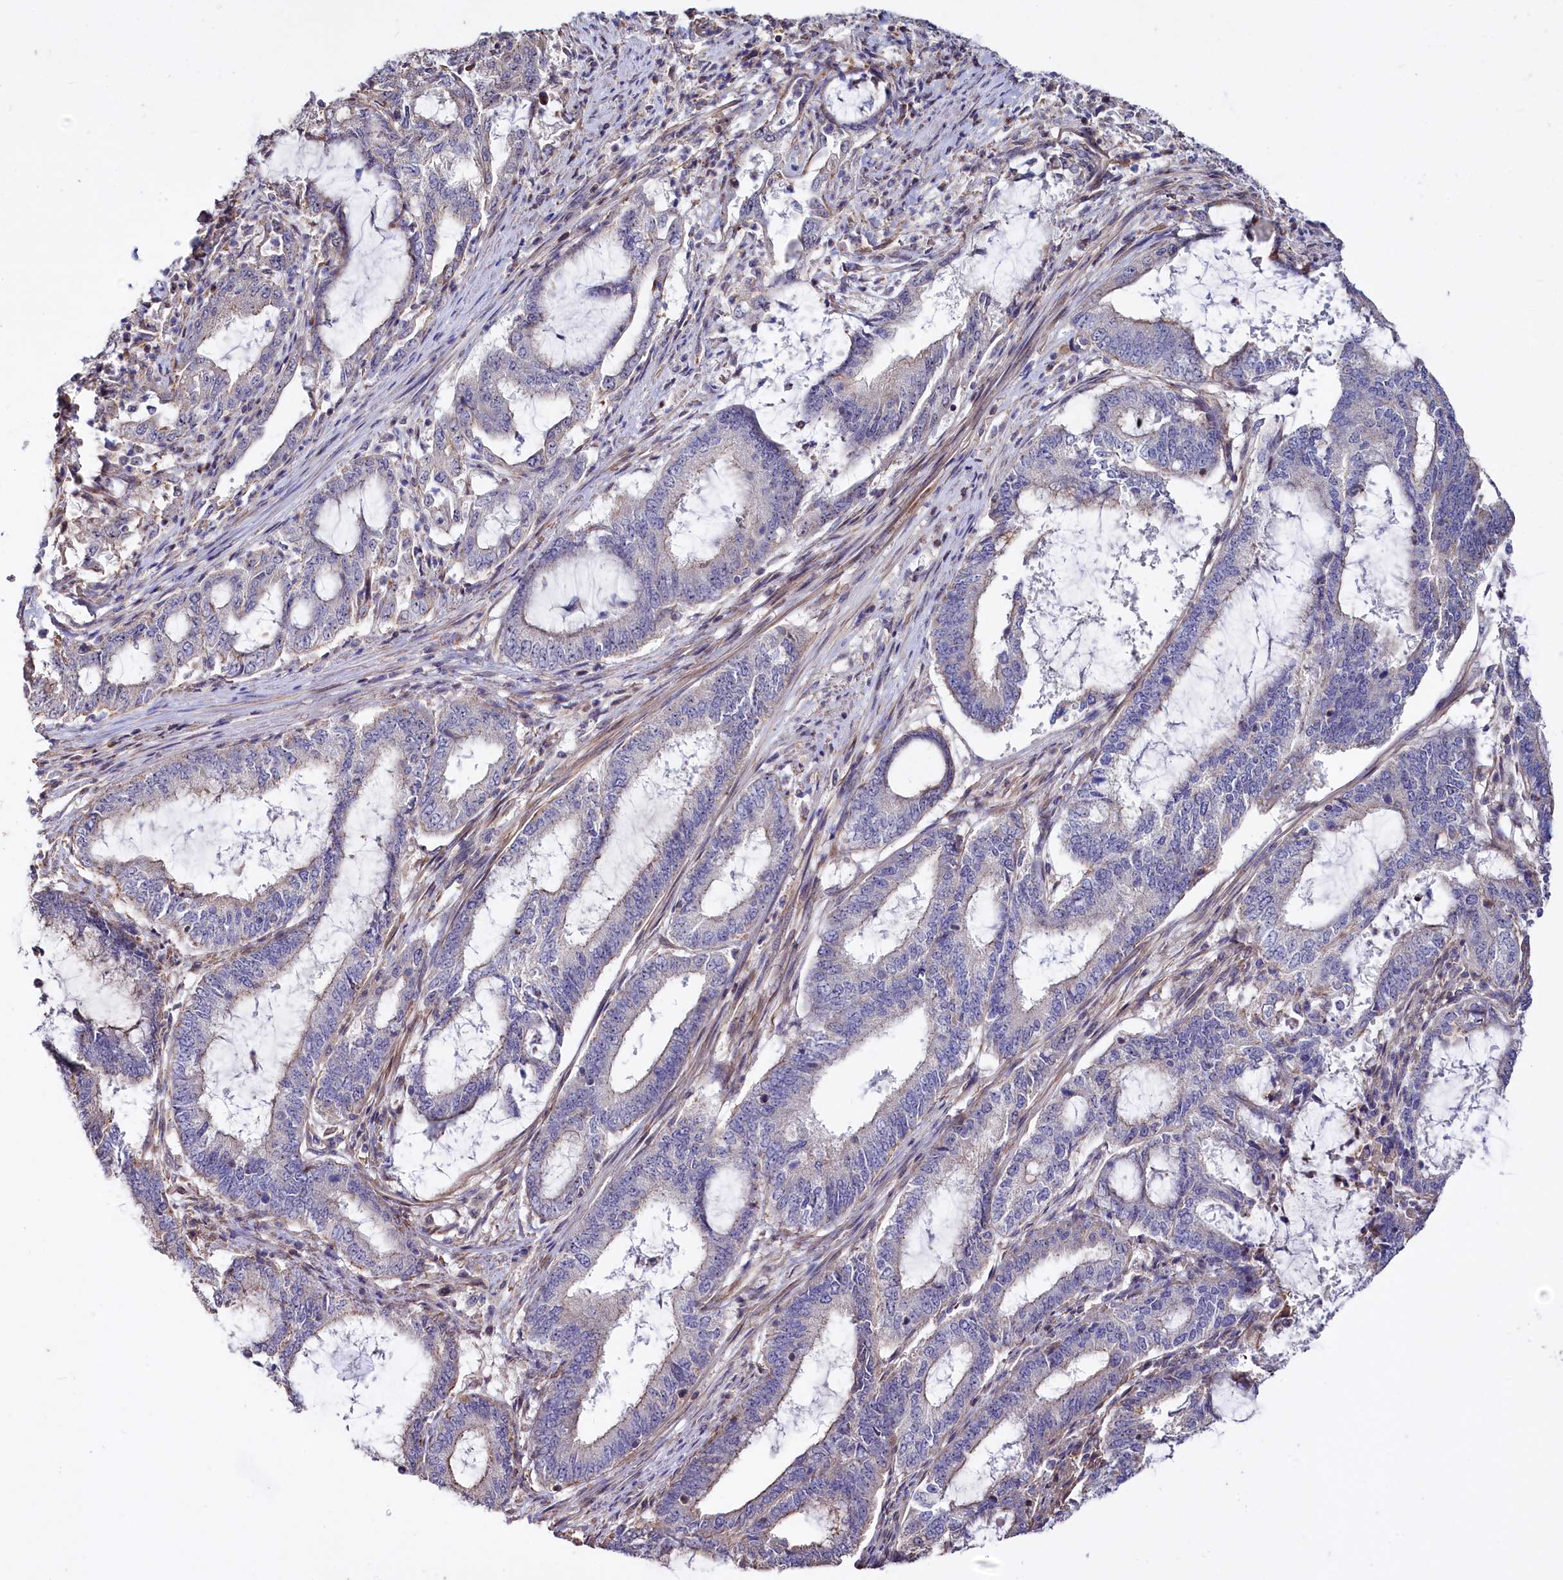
{"staining": {"intensity": "weak", "quantity": "<25%", "location": "cytoplasmic/membranous"}, "tissue": "endometrial cancer", "cell_type": "Tumor cells", "image_type": "cancer", "snomed": [{"axis": "morphology", "description": "Adenocarcinoma, NOS"}, {"axis": "topography", "description": "Endometrium"}], "caption": "Adenocarcinoma (endometrial) was stained to show a protein in brown. There is no significant staining in tumor cells. Nuclei are stained in blue.", "gene": "RPUSD3", "patient": {"sex": "female", "age": 51}}